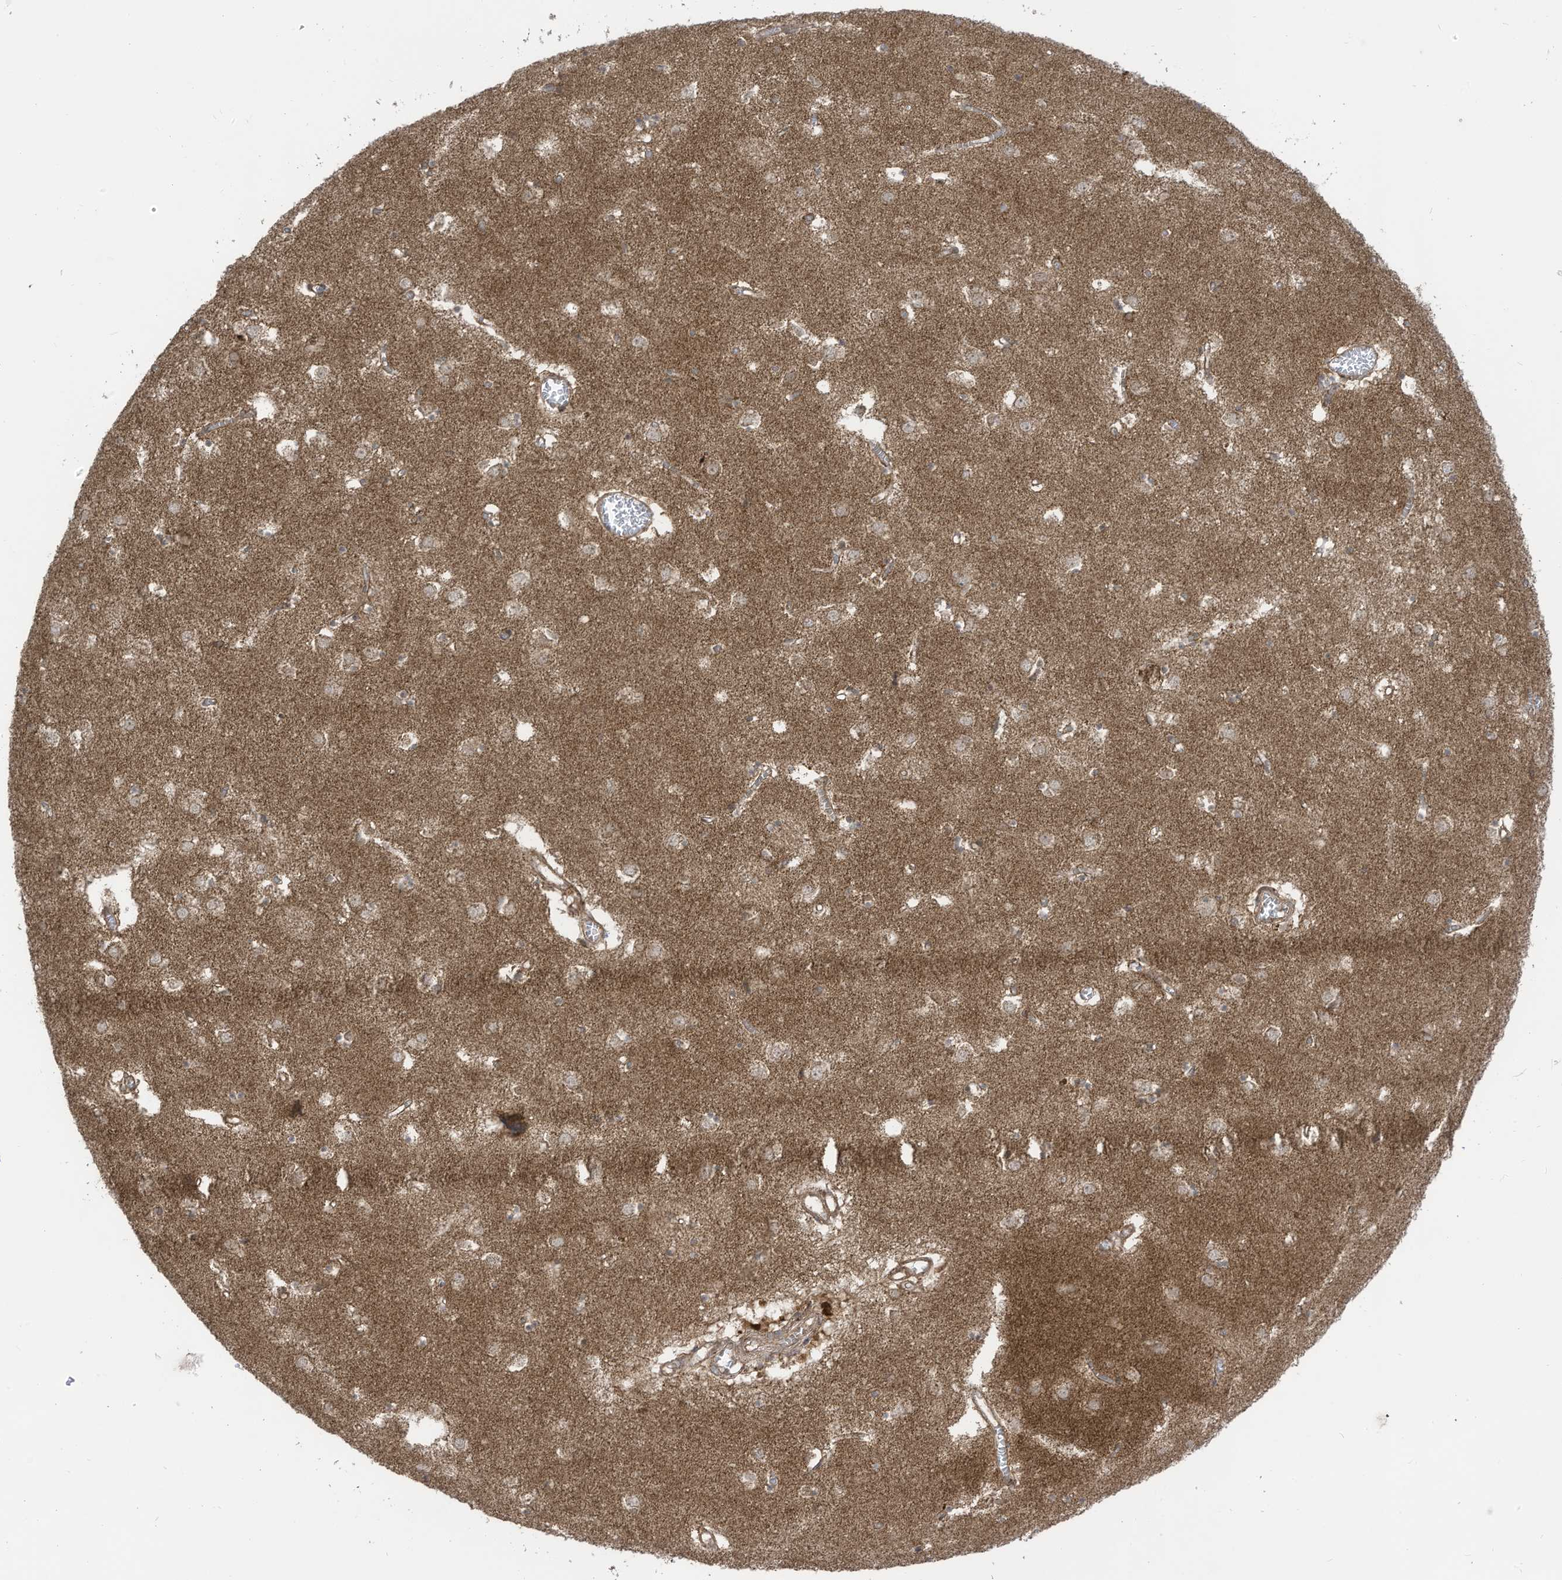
{"staining": {"intensity": "moderate", "quantity": "<25%", "location": "cytoplasmic/membranous"}, "tissue": "caudate", "cell_type": "Glial cells", "image_type": "normal", "snomed": [{"axis": "morphology", "description": "Normal tissue, NOS"}, {"axis": "topography", "description": "Lateral ventricle wall"}], "caption": "Approximately <25% of glial cells in normal caudate show moderate cytoplasmic/membranous protein staining as visualized by brown immunohistochemical staining.", "gene": "REPS1", "patient": {"sex": "male", "age": 70}}